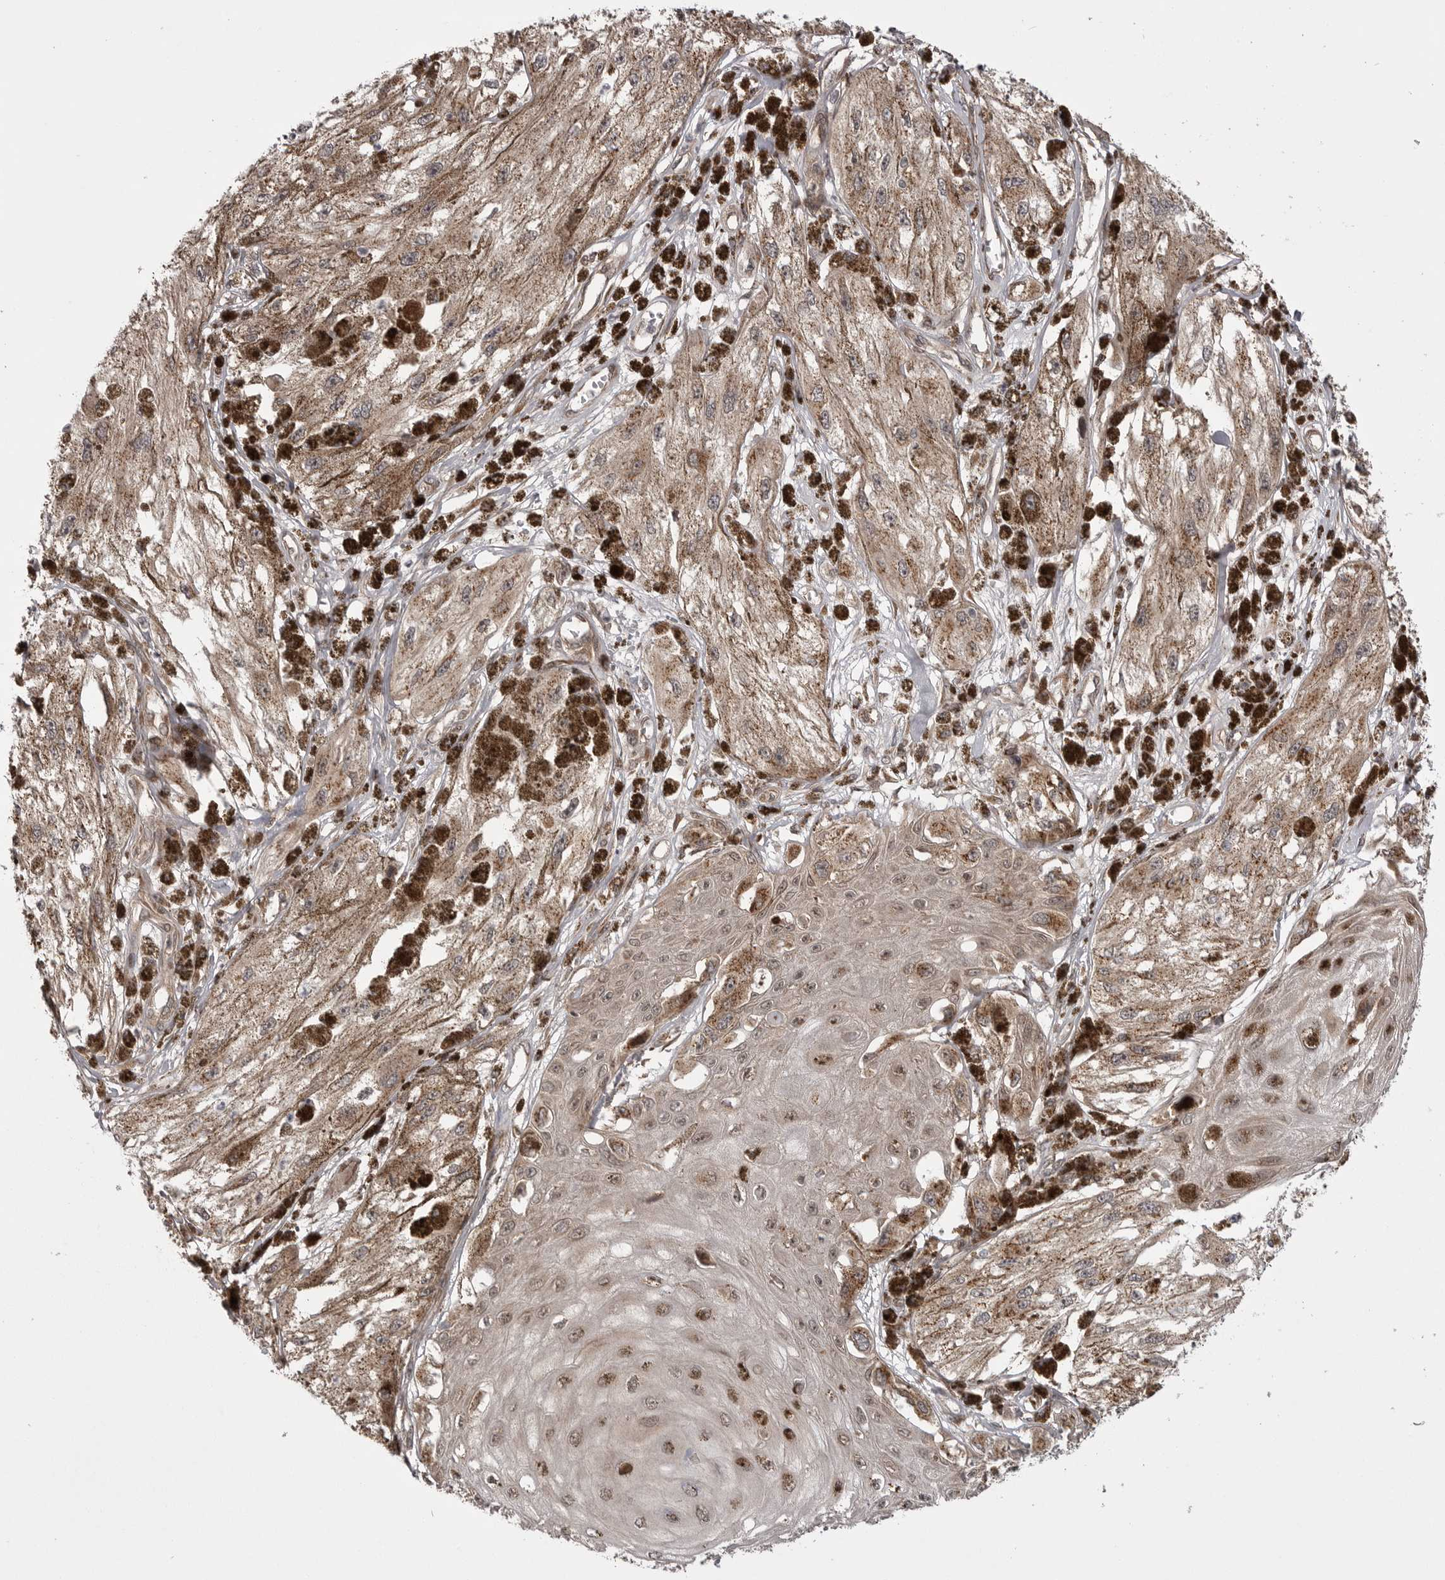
{"staining": {"intensity": "negative", "quantity": "none", "location": "none"}, "tissue": "melanoma", "cell_type": "Tumor cells", "image_type": "cancer", "snomed": [{"axis": "morphology", "description": "Malignant melanoma, NOS"}, {"axis": "topography", "description": "Skin"}], "caption": "This is an IHC image of human malignant melanoma. There is no expression in tumor cells.", "gene": "PDCL", "patient": {"sex": "male", "age": 88}}